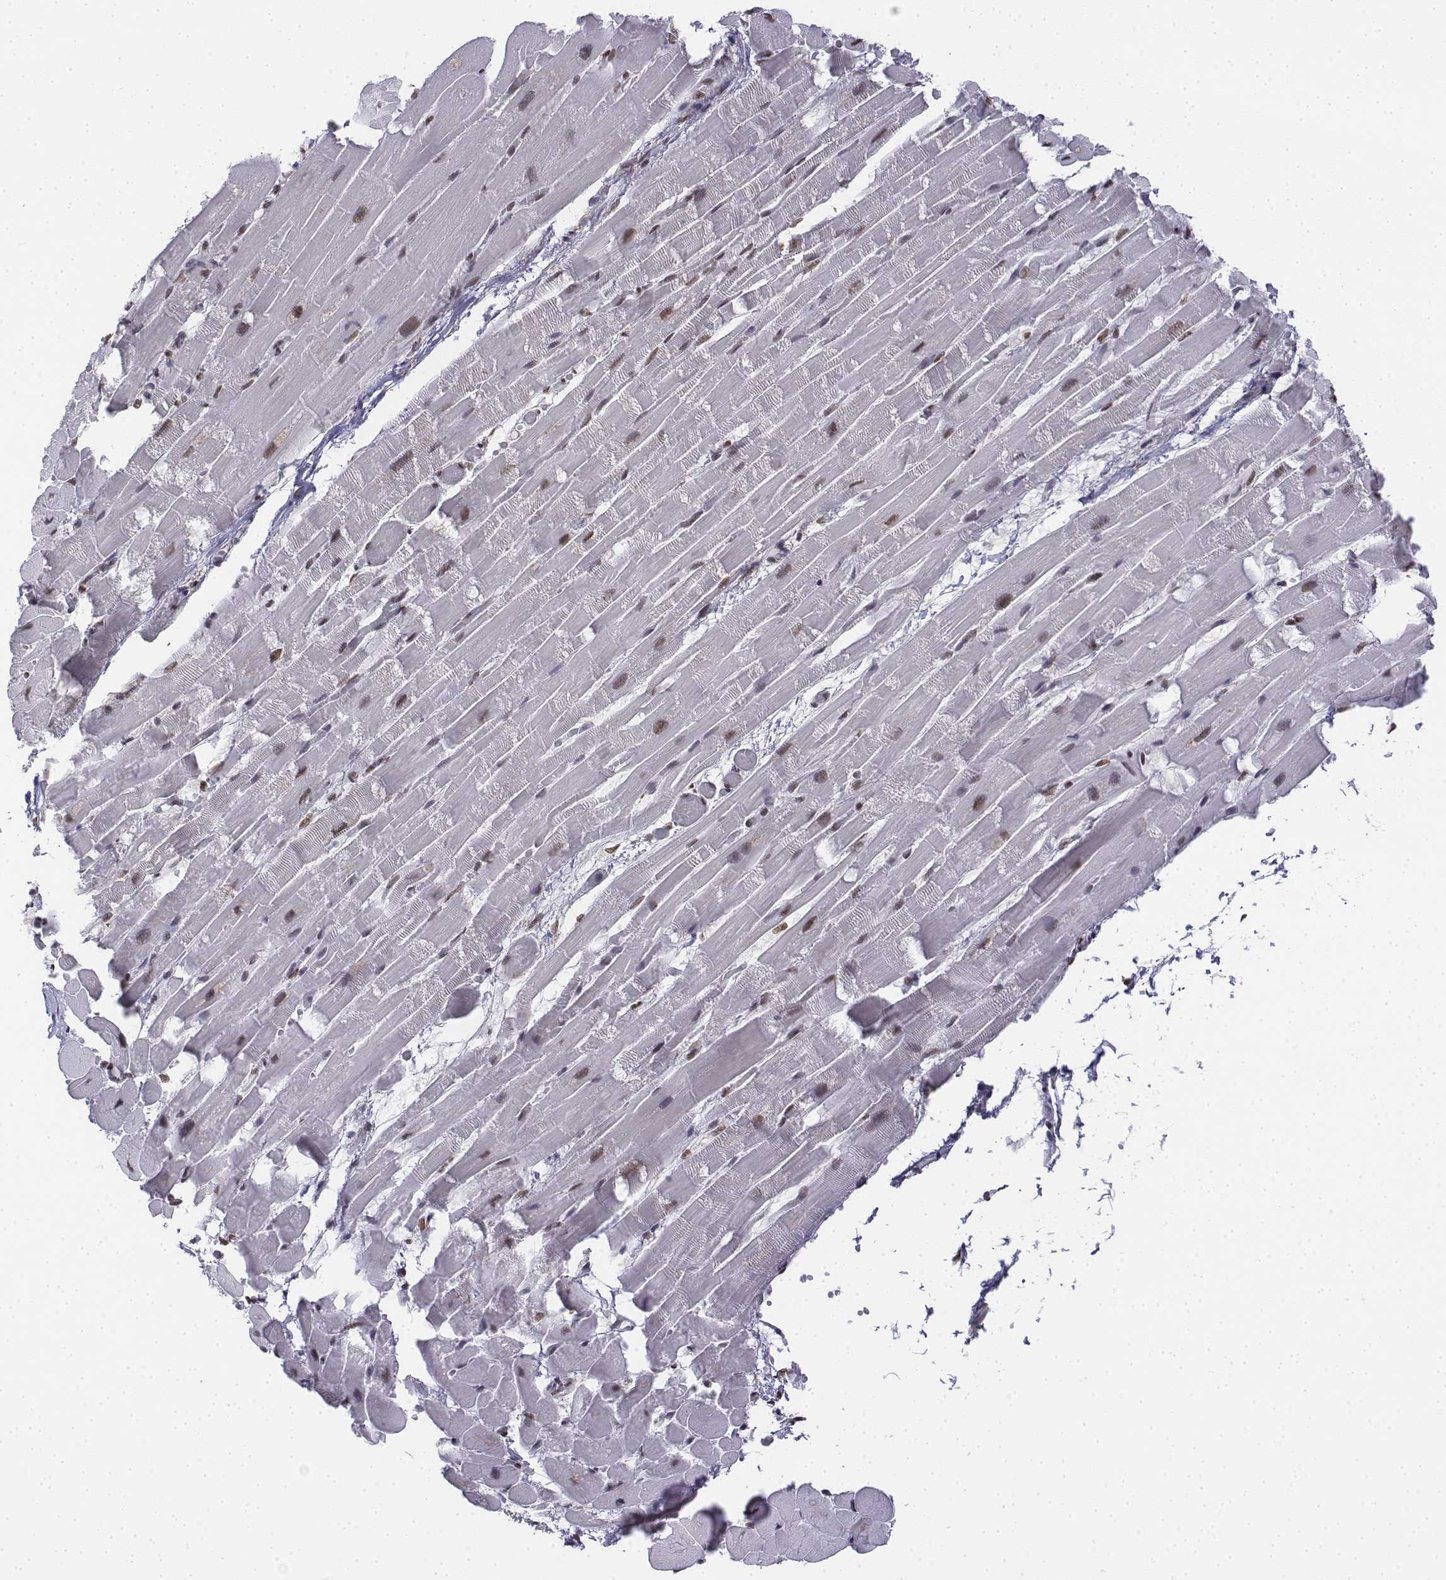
{"staining": {"intensity": "moderate", "quantity": ">75%", "location": "nuclear"}, "tissue": "heart muscle", "cell_type": "Cardiomyocytes", "image_type": "normal", "snomed": [{"axis": "morphology", "description": "Normal tissue, NOS"}, {"axis": "topography", "description": "Heart"}], "caption": "Normal heart muscle displays moderate nuclear positivity in about >75% of cardiomyocytes, visualized by immunohistochemistry. The staining was performed using DAB (3,3'-diaminobenzidine), with brown indicating positive protein expression. Nuclei are stained blue with hematoxylin.", "gene": "SETD1A", "patient": {"sex": "male", "age": 37}}